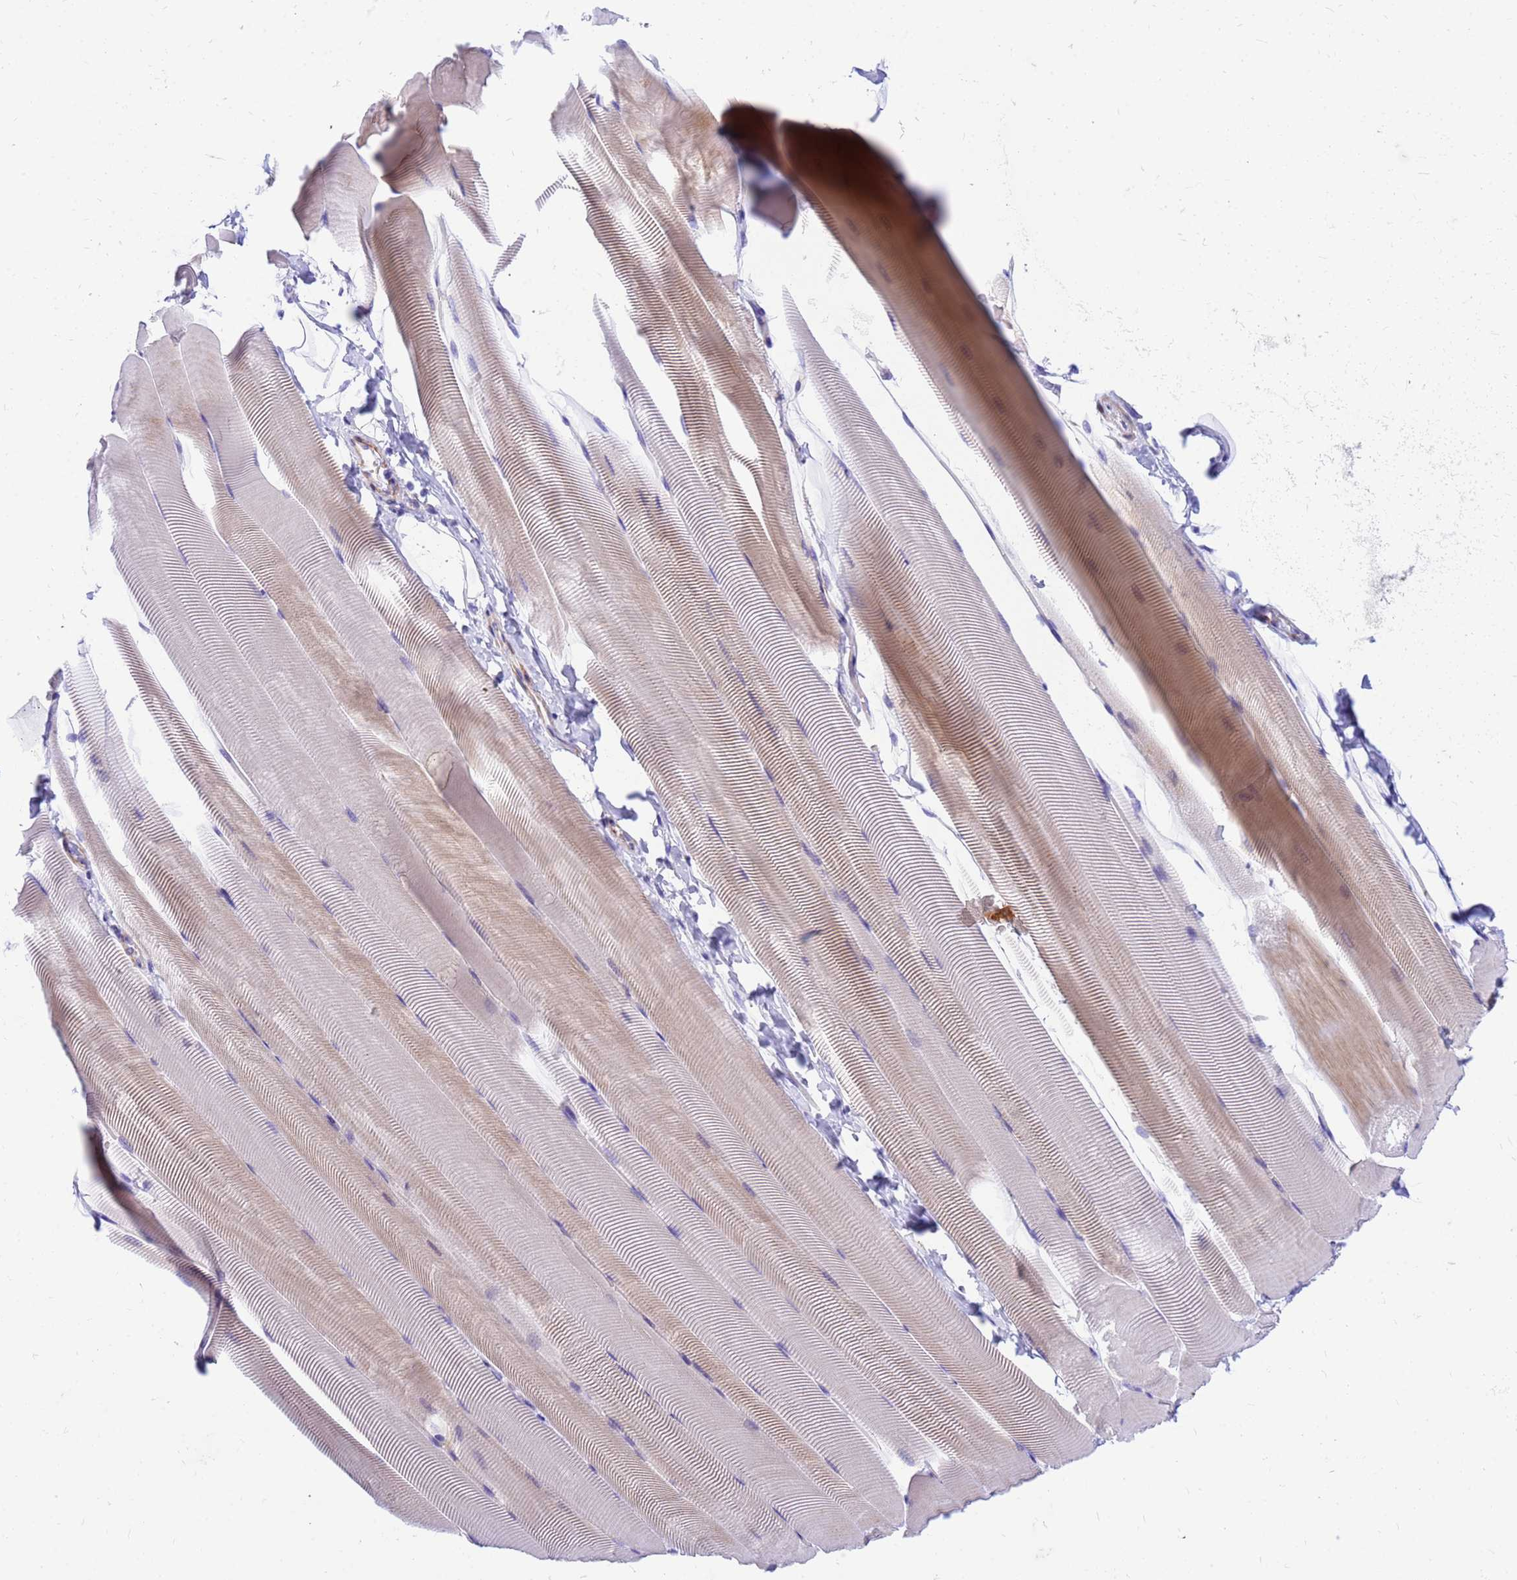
{"staining": {"intensity": "moderate", "quantity": "<25%", "location": "cytoplasmic/membranous"}, "tissue": "skeletal muscle", "cell_type": "Myocytes", "image_type": "normal", "snomed": [{"axis": "morphology", "description": "Normal tissue, NOS"}, {"axis": "topography", "description": "Skeletal muscle"}], "caption": "DAB (3,3'-diaminobenzidine) immunohistochemical staining of normal human skeletal muscle demonstrates moderate cytoplasmic/membranous protein positivity in about <25% of myocytes.", "gene": "ORM1", "patient": {"sex": "male", "age": 25}}